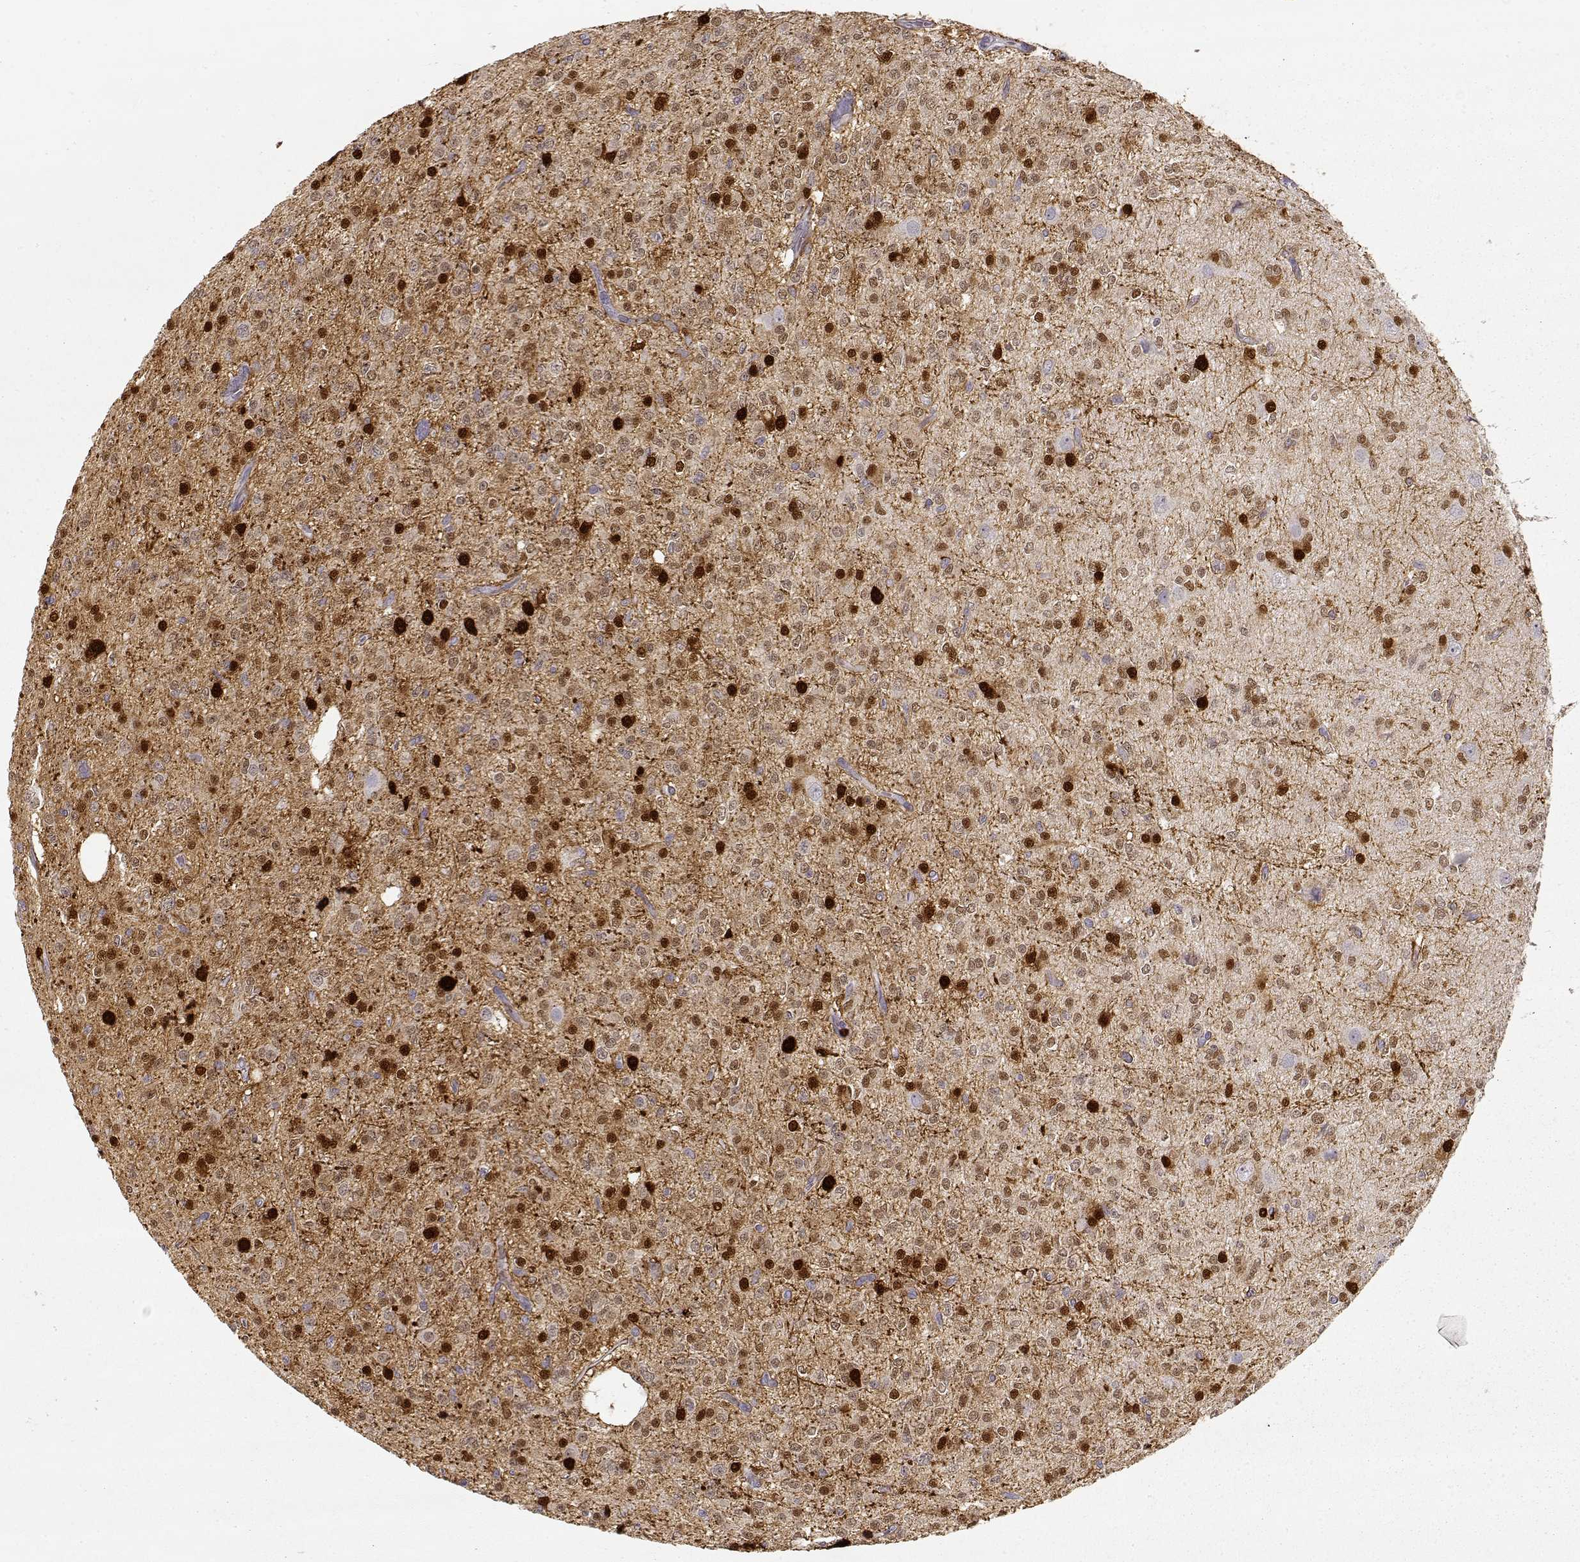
{"staining": {"intensity": "weak", "quantity": ">75%", "location": "nuclear"}, "tissue": "glioma", "cell_type": "Tumor cells", "image_type": "cancer", "snomed": [{"axis": "morphology", "description": "Glioma, malignant, Low grade"}, {"axis": "topography", "description": "Brain"}], "caption": "Immunohistochemistry micrograph of neoplastic tissue: glioma stained using IHC reveals low levels of weak protein expression localized specifically in the nuclear of tumor cells, appearing as a nuclear brown color.", "gene": "S100B", "patient": {"sex": "male", "age": 27}}